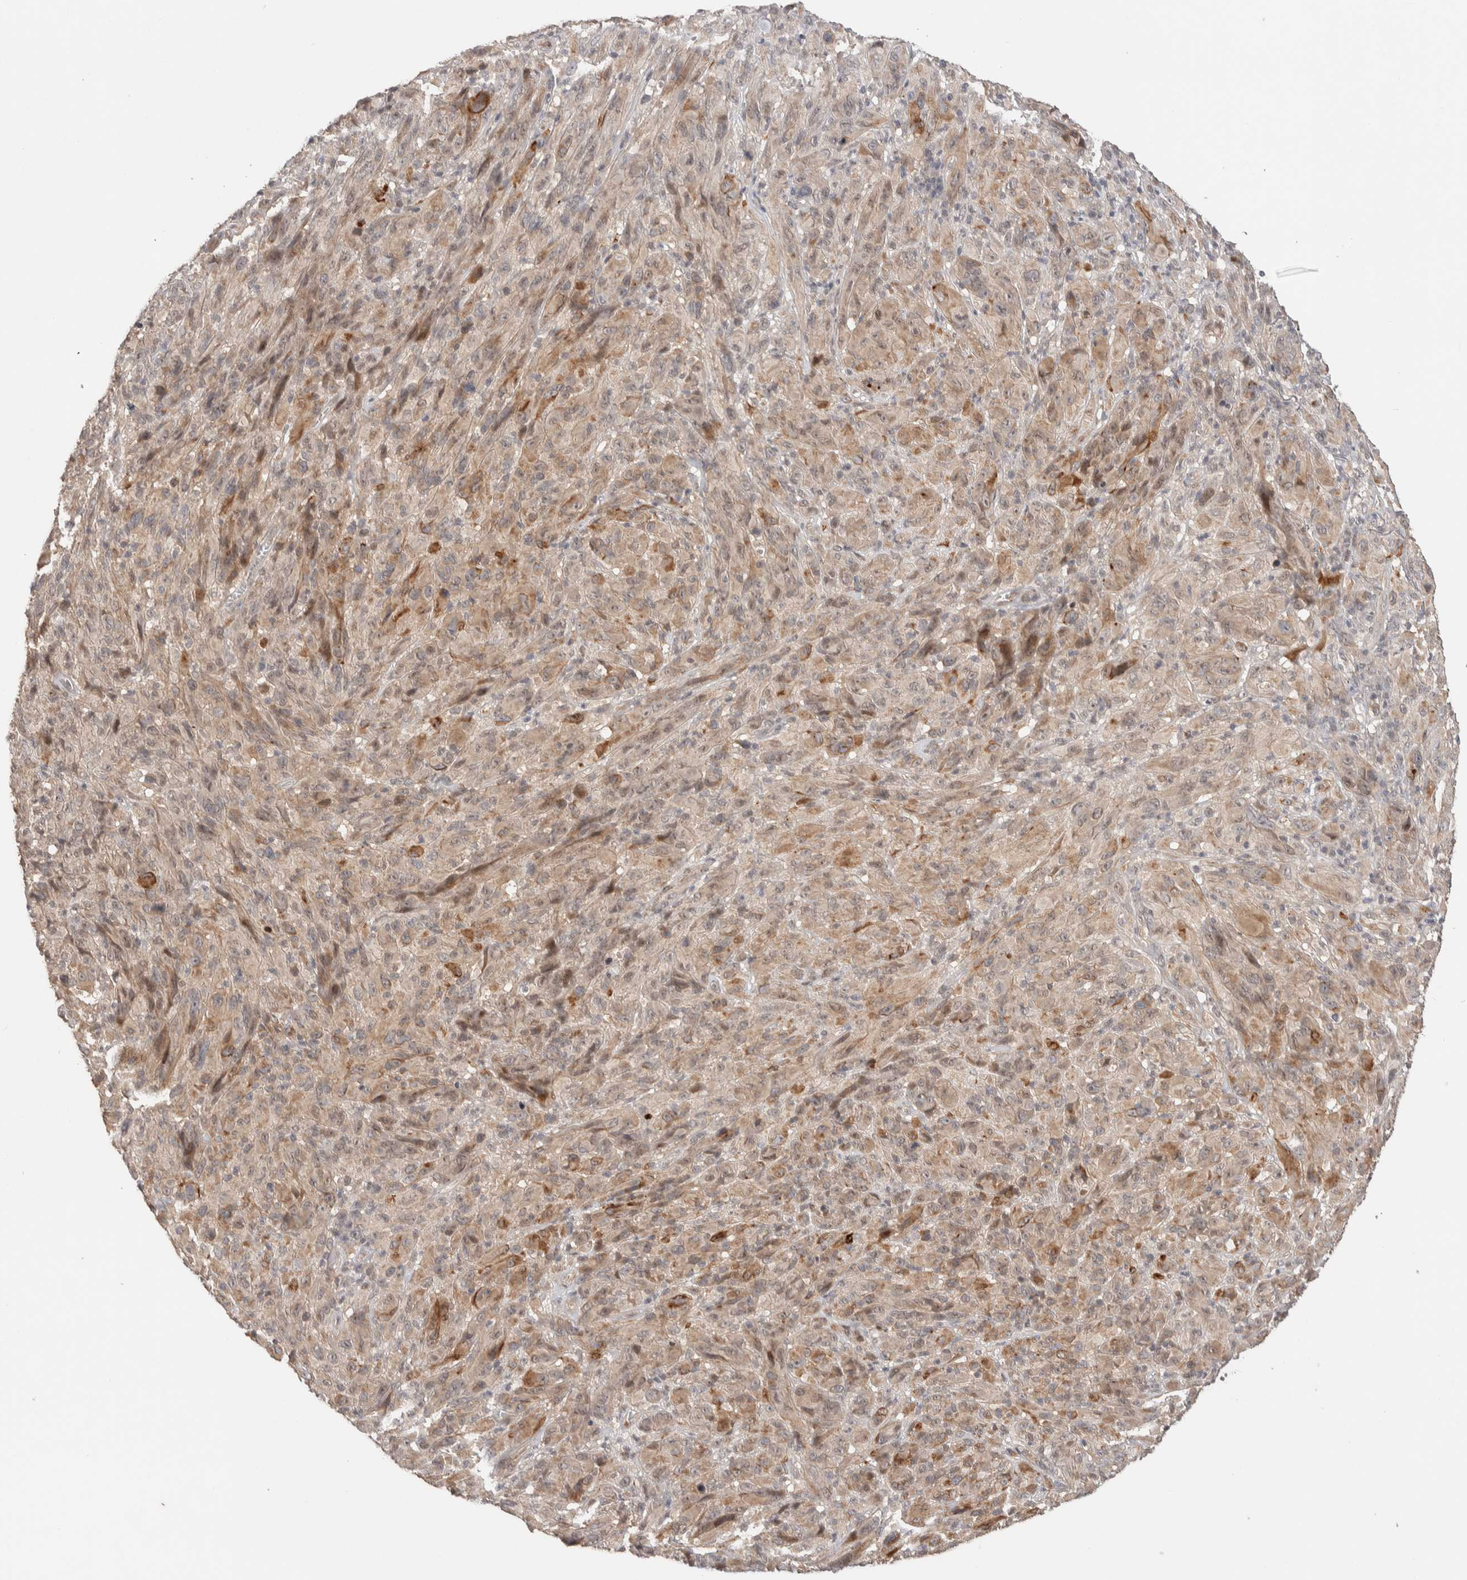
{"staining": {"intensity": "weak", "quantity": "25%-75%", "location": "cytoplasmic/membranous,nuclear"}, "tissue": "melanoma", "cell_type": "Tumor cells", "image_type": "cancer", "snomed": [{"axis": "morphology", "description": "Malignant melanoma, NOS"}, {"axis": "topography", "description": "Skin of head"}], "caption": "Immunohistochemical staining of malignant melanoma reveals low levels of weak cytoplasmic/membranous and nuclear protein positivity in approximately 25%-75% of tumor cells. (IHC, brightfield microscopy, high magnification).", "gene": "PRDM15", "patient": {"sex": "male", "age": 96}}